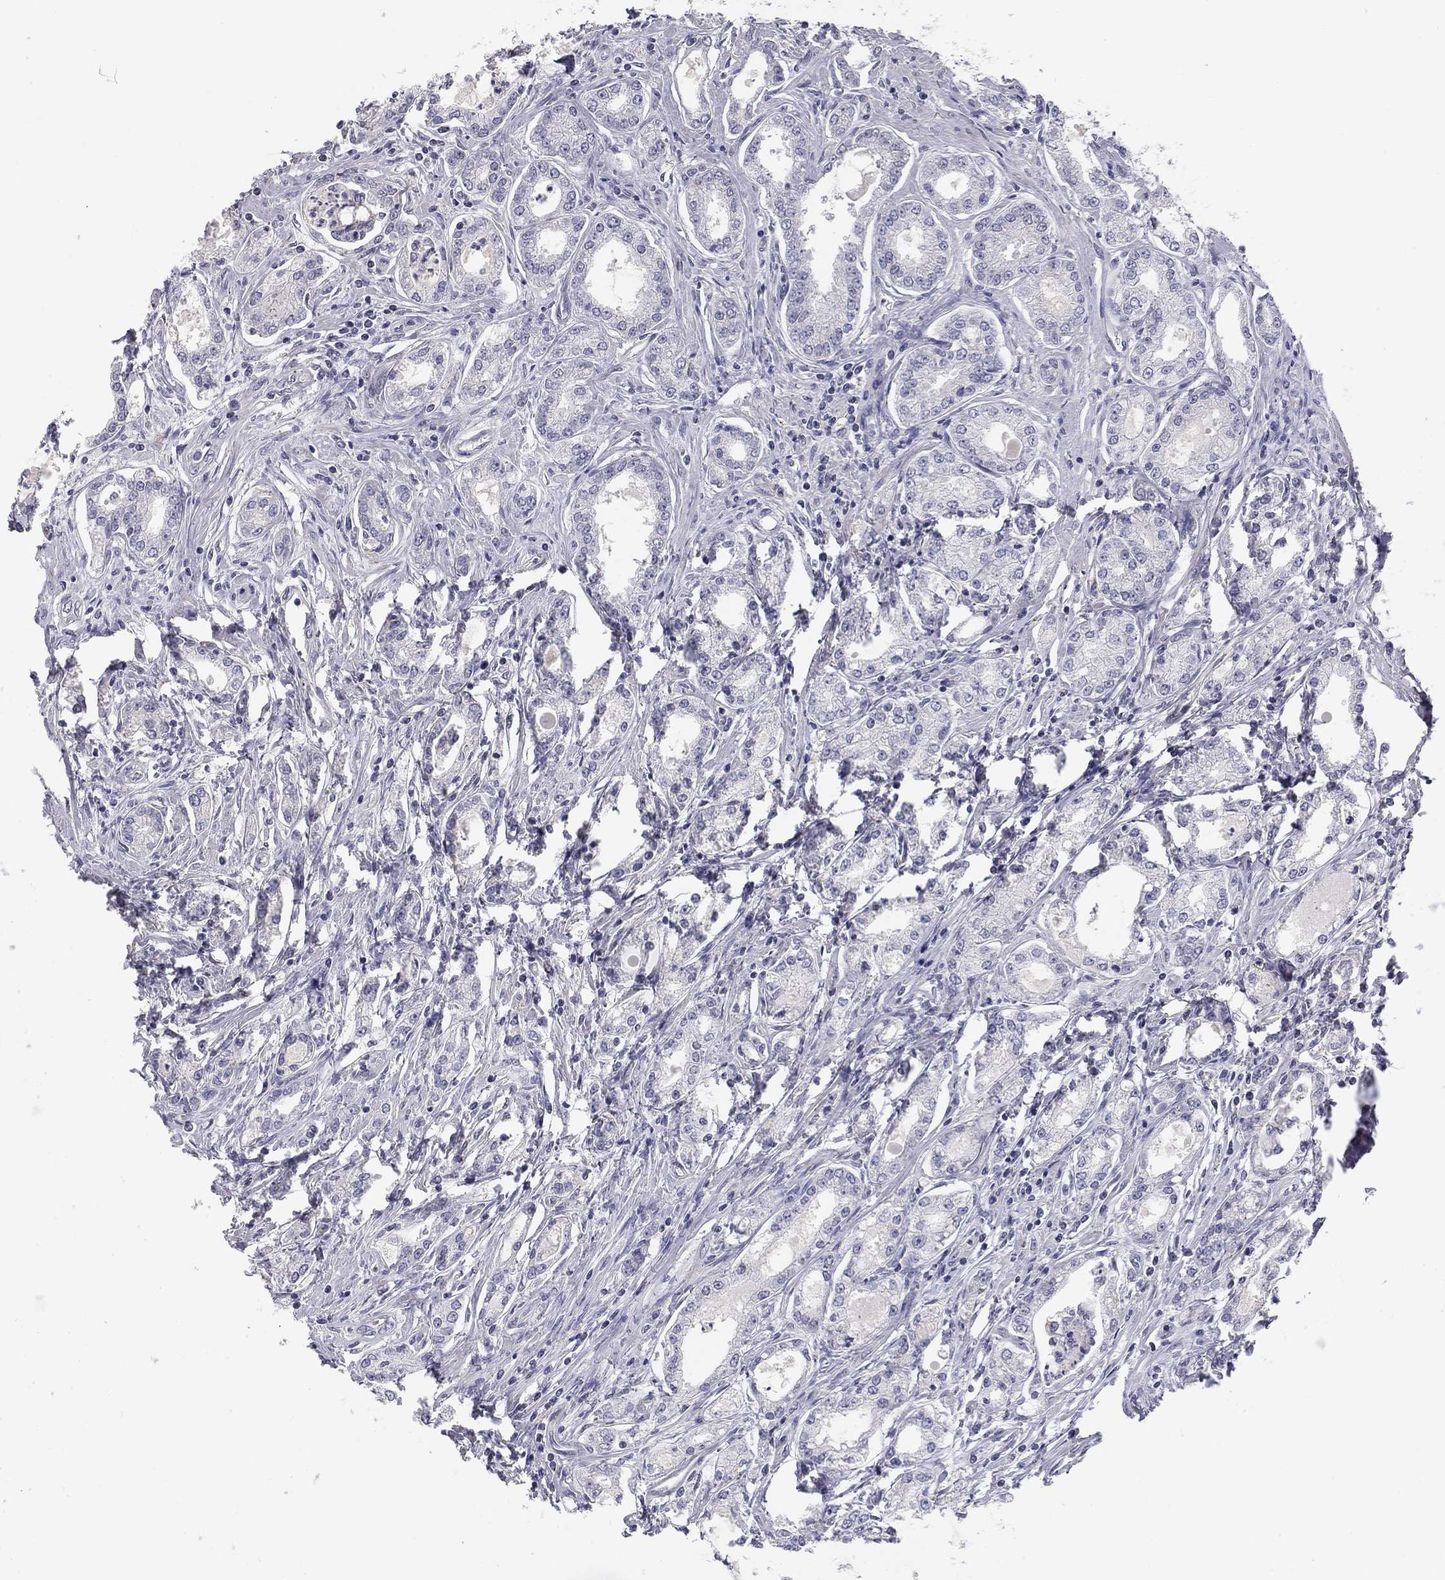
{"staining": {"intensity": "negative", "quantity": "none", "location": "none"}, "tissue": "prostate cancer", "cell_type": "Tumor cells", "image_type": "cancer", "snomed": [{"axis": "morphology", "description": "Adenocarcinoma, NOS"}, {"axis": "morphology", "description": "Adenocarcinoma, High grade"}, {"axis": "topography", "description": "Prostate"}], "caption": "The histopathology image displays no significant positivity in tumor cells of prostate cancer (adenocarcinoma).", "gene": "SEPTIN3", "patient": {"sex": "male", "age": 70}}